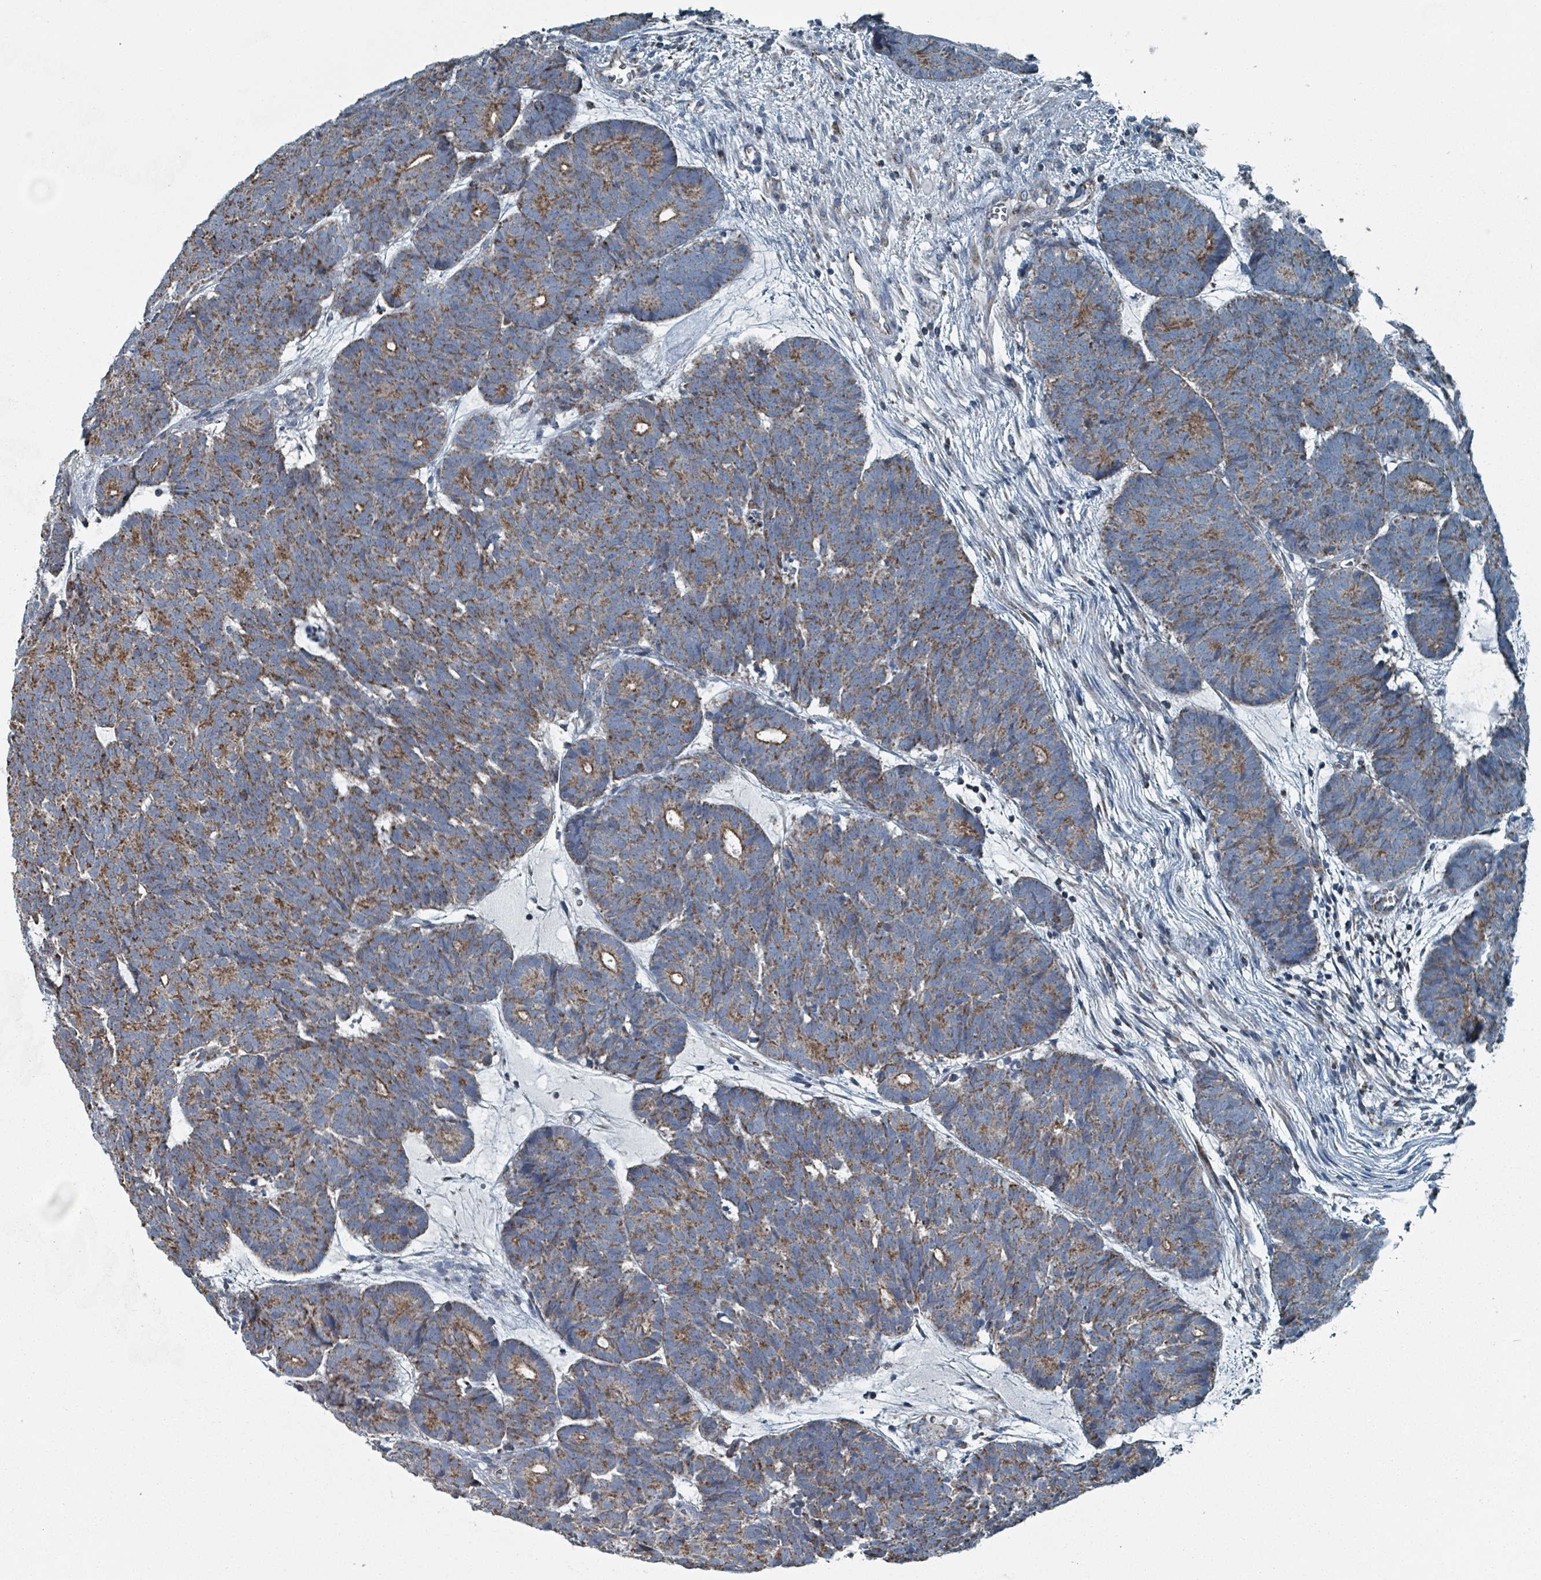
{"staining": {"intensity": "moderate", "quantity": ">75%", "location": "cytoplasmic/membranous"}, "tissue": "head and neck cancer", "cell_type": "Tumor cells", "image_type": "cancer", "snomed": [{"axis": "morphology", "description": "Adenocarcinoma, NOS"}, {"axis": "topography", "description": "Head-Neck"}], "caption": "Adenocarcinoma (head and neck) was stained to show a protein in brown. There is medium levels of moderate cytoplasmic/membranous expression in about >75% of tumor cells. The protein of interest is shown in brown color, while the nuclei are stained blue.", "gene": "ABHD18", "patient": {"sex": "female", "age": 81}}